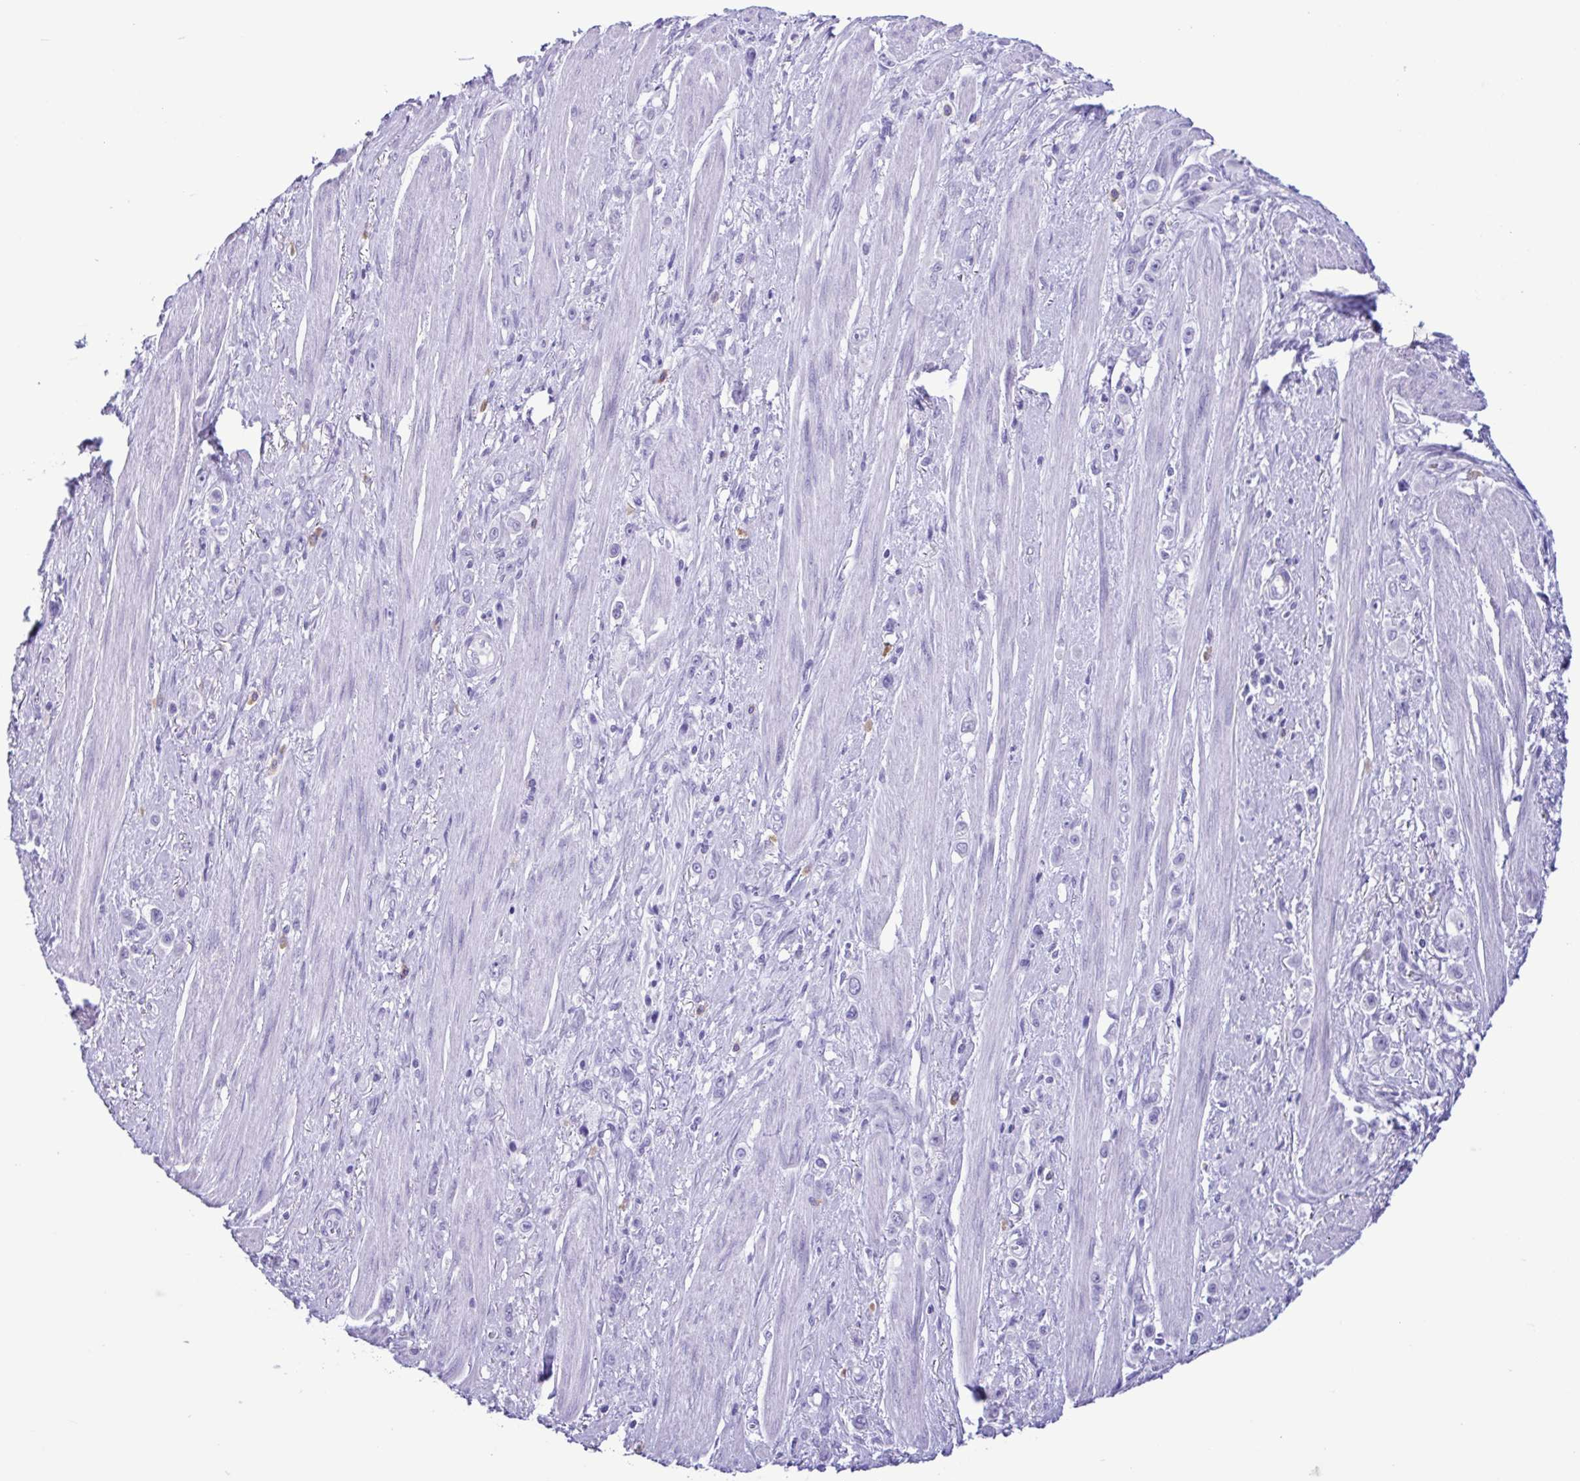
{"staining": {"intensity": "negative", "quantity": "none", "location": "none"}, "tissue": "stomach cancer", "cell_type": "Tumor cells", "image_type": "cancer", "snomed": [{"axis": "morphology", "description": "Adenocarcinoma, NOS"}, {"axis": "topography", "description": "Stomach, upper"}], "caption": "Immunohistochemical staining of stomach cancer (adenocarcinoma) reveals no significant expression in tumor cells.", "gene": "SPATA16", "patient": {"sex": "male", "age": 75}}